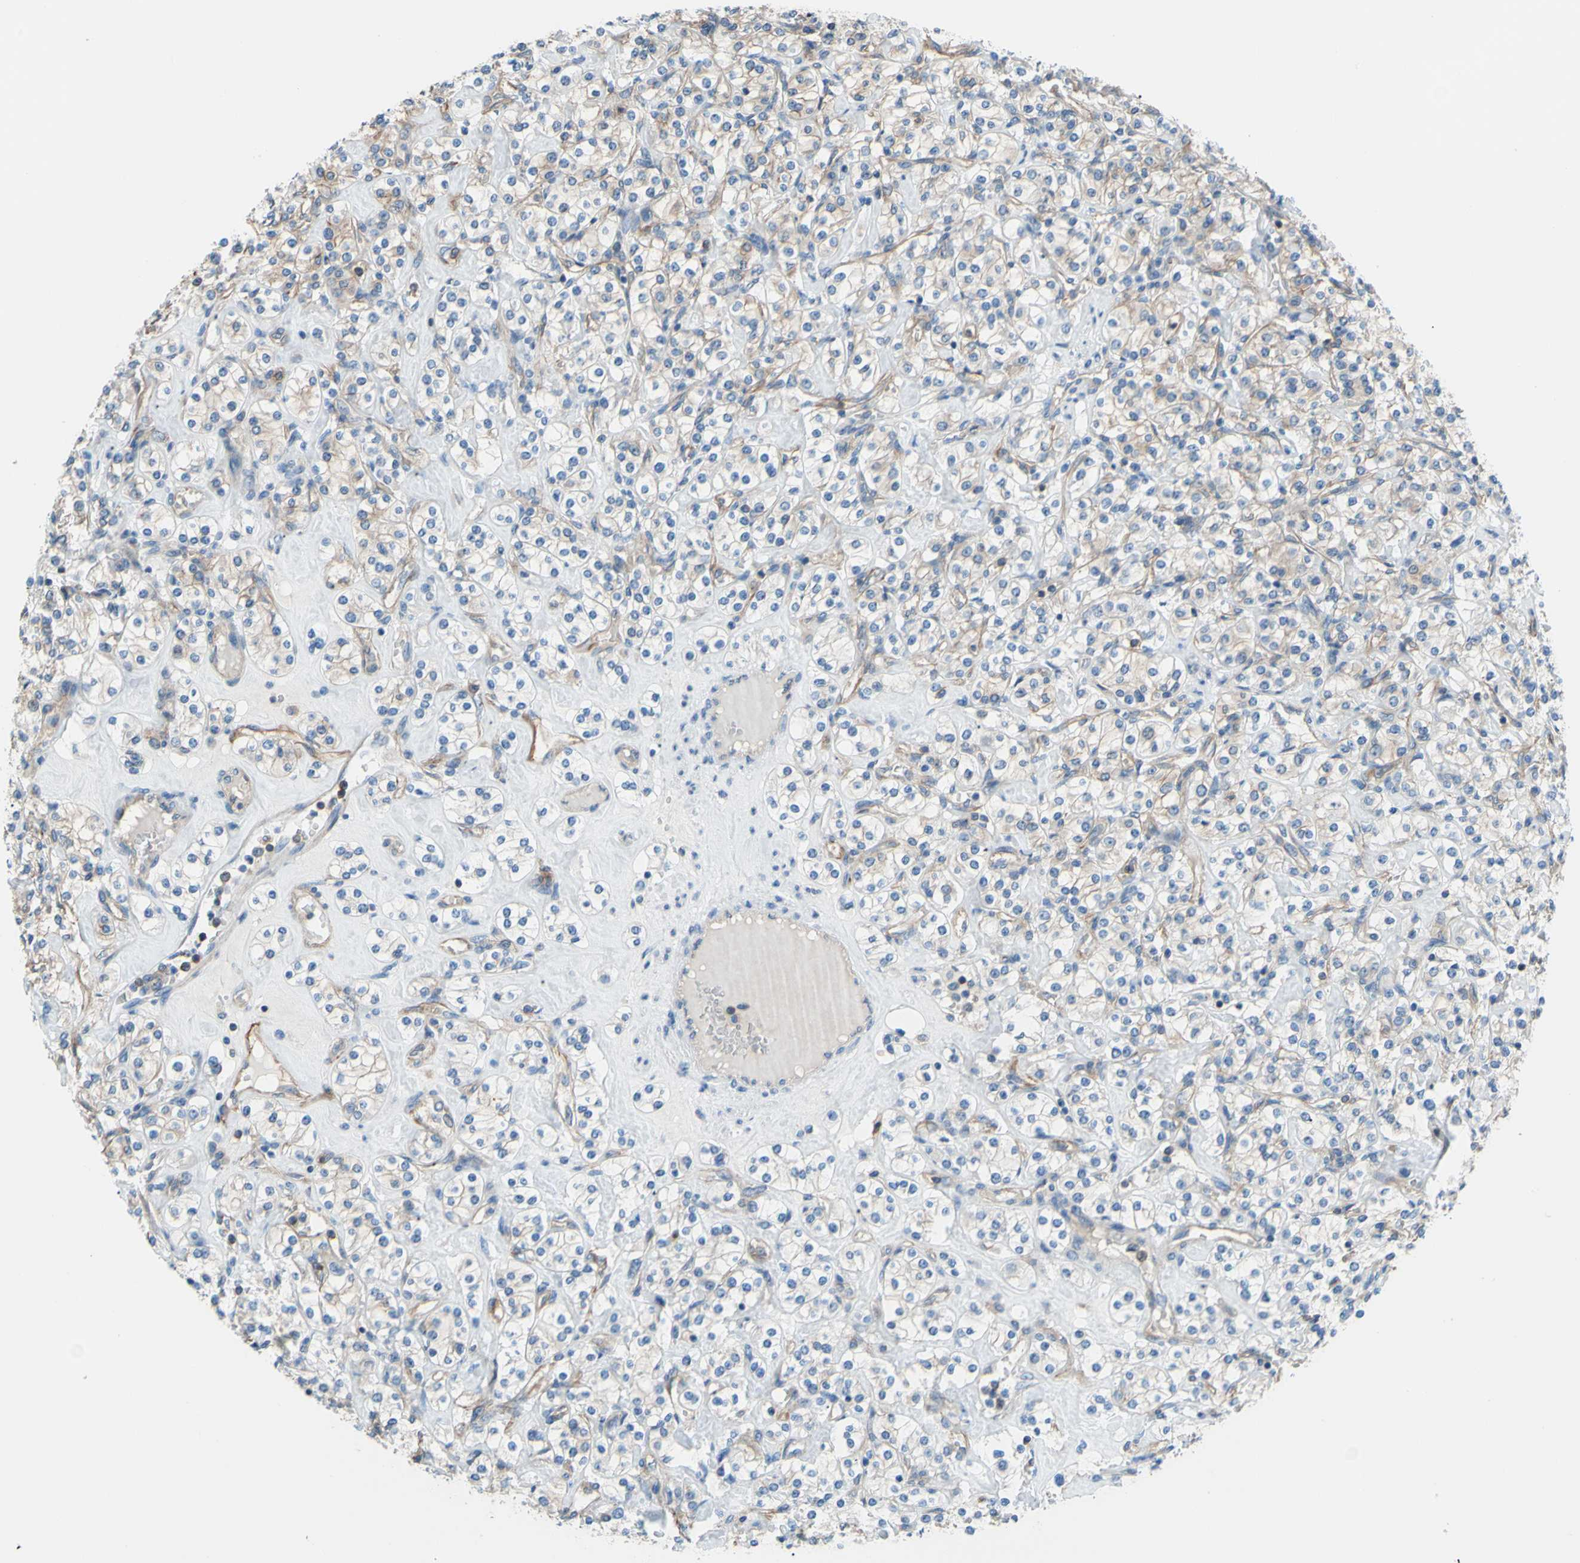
{"staining": {"intensity": "negative", "quantity": "none", "location": "none"}, "tissue": "renal cancer", "cell_type": "Tumor cells", "image_type": "cancer", "snomed": [{"axis": "morphology", "description": "Adenocarcinoma, NOS"}, {"axis": "topography", "description": "Kidney"}], "caption": "This image is of renal adenocarcinoma stained with immunohistochemistry (IHC) to label a protein in brown with the nuclei are counter-stained blue. There is no expression in tumor cells.", "gene": "ADD1", "patient": {"sex": "male", "age": 77}}